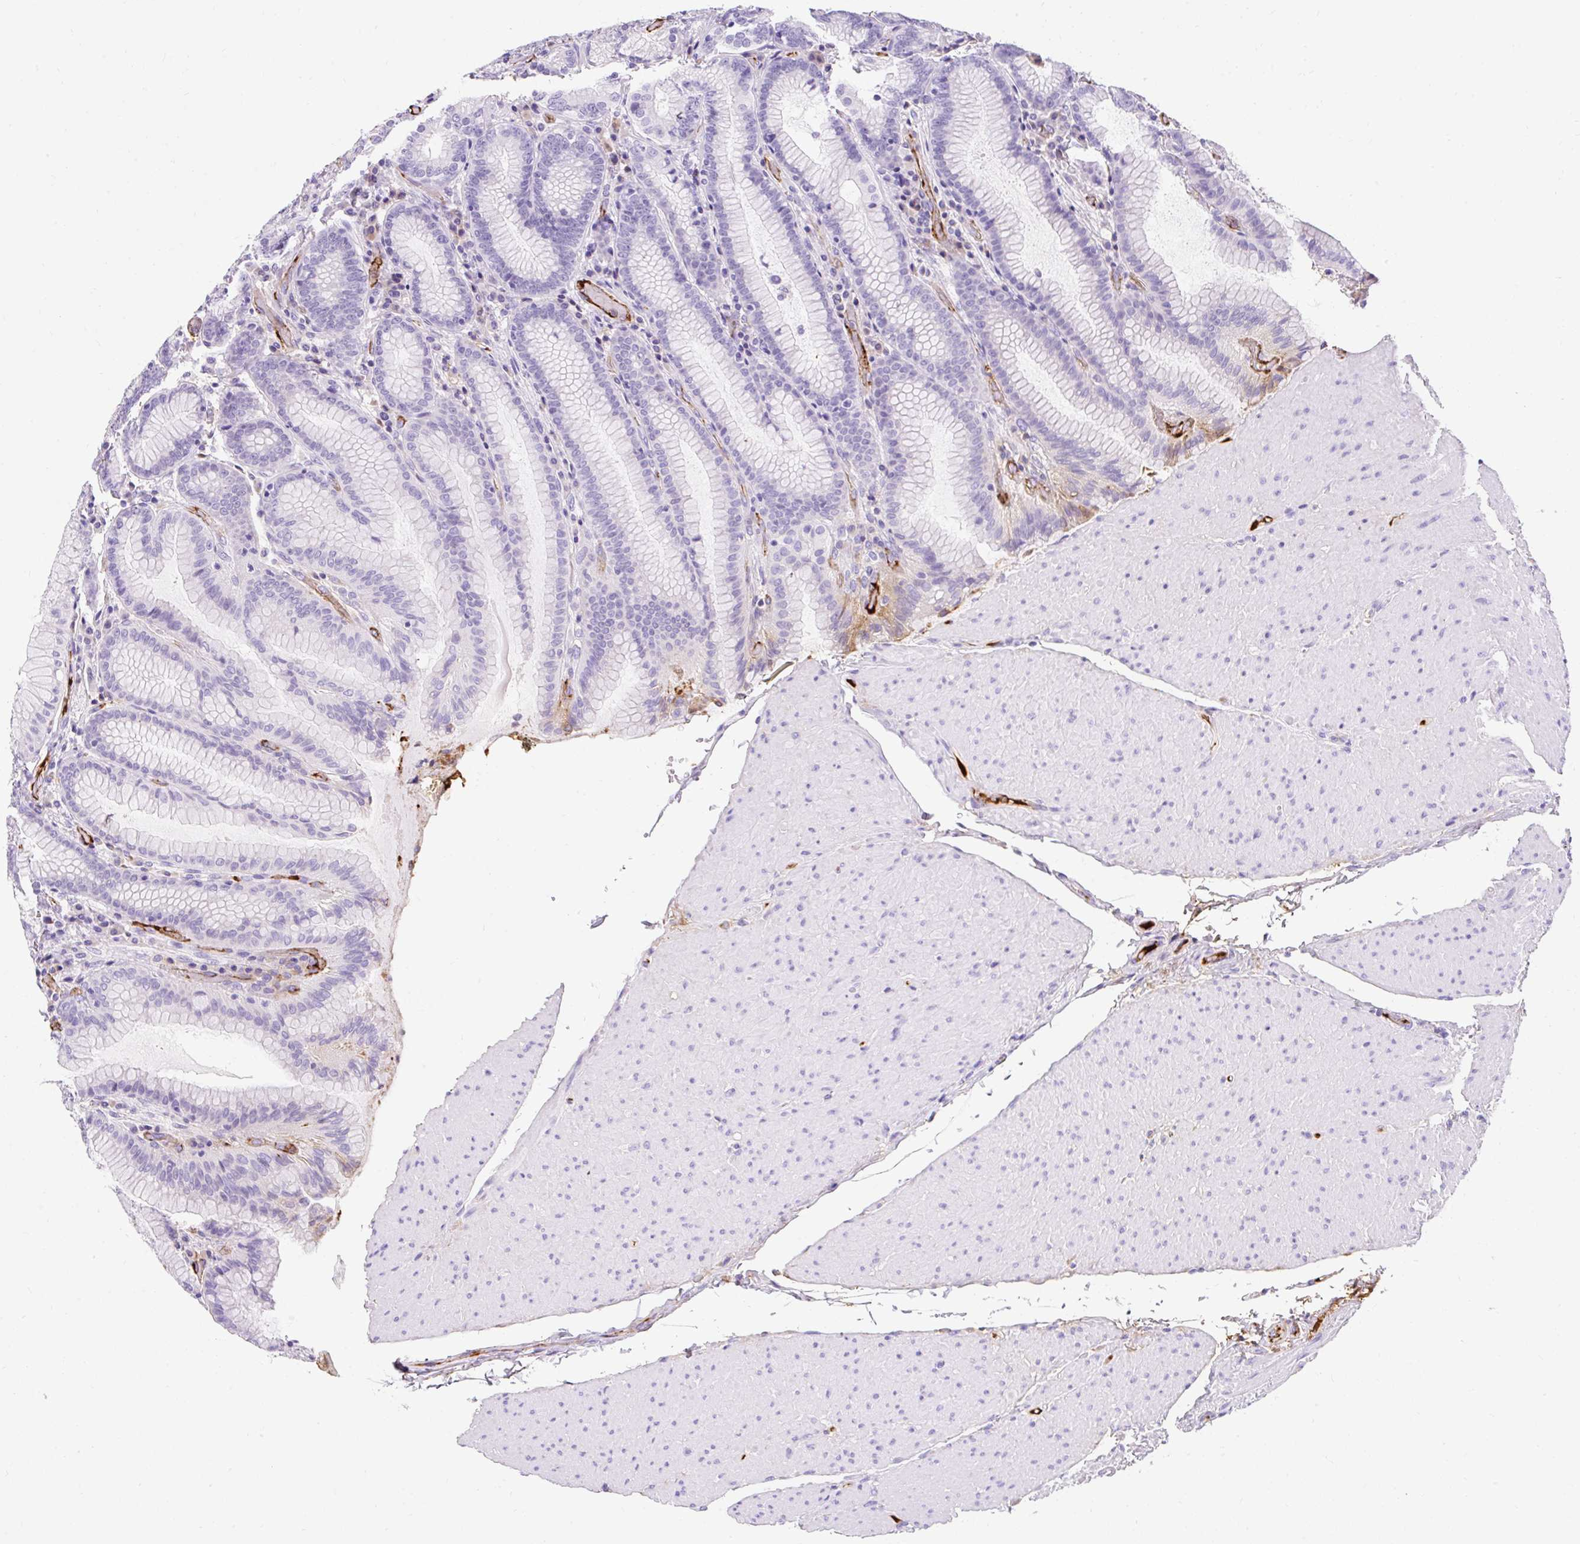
{"staining": {"intensity": "weak", "quantity": "<25%", "location": "cytoplasmic/membranous"}, "tissue": "stomach", "cell_type": "Glandular cells", "image_type": "normal", "snomed": [{"axis": "morphology", "description": "Normal tissue, NOS"}, {"axis": "topography", "description": "Stomach, upper"}, {"axis": "topography", "description": "Stomach, lower"}], "caption": "The micrograph displays no staining of glandular cells in benign stomach.", "gene": "APOC2", "patient": {"sex": "female", "age": 76}}